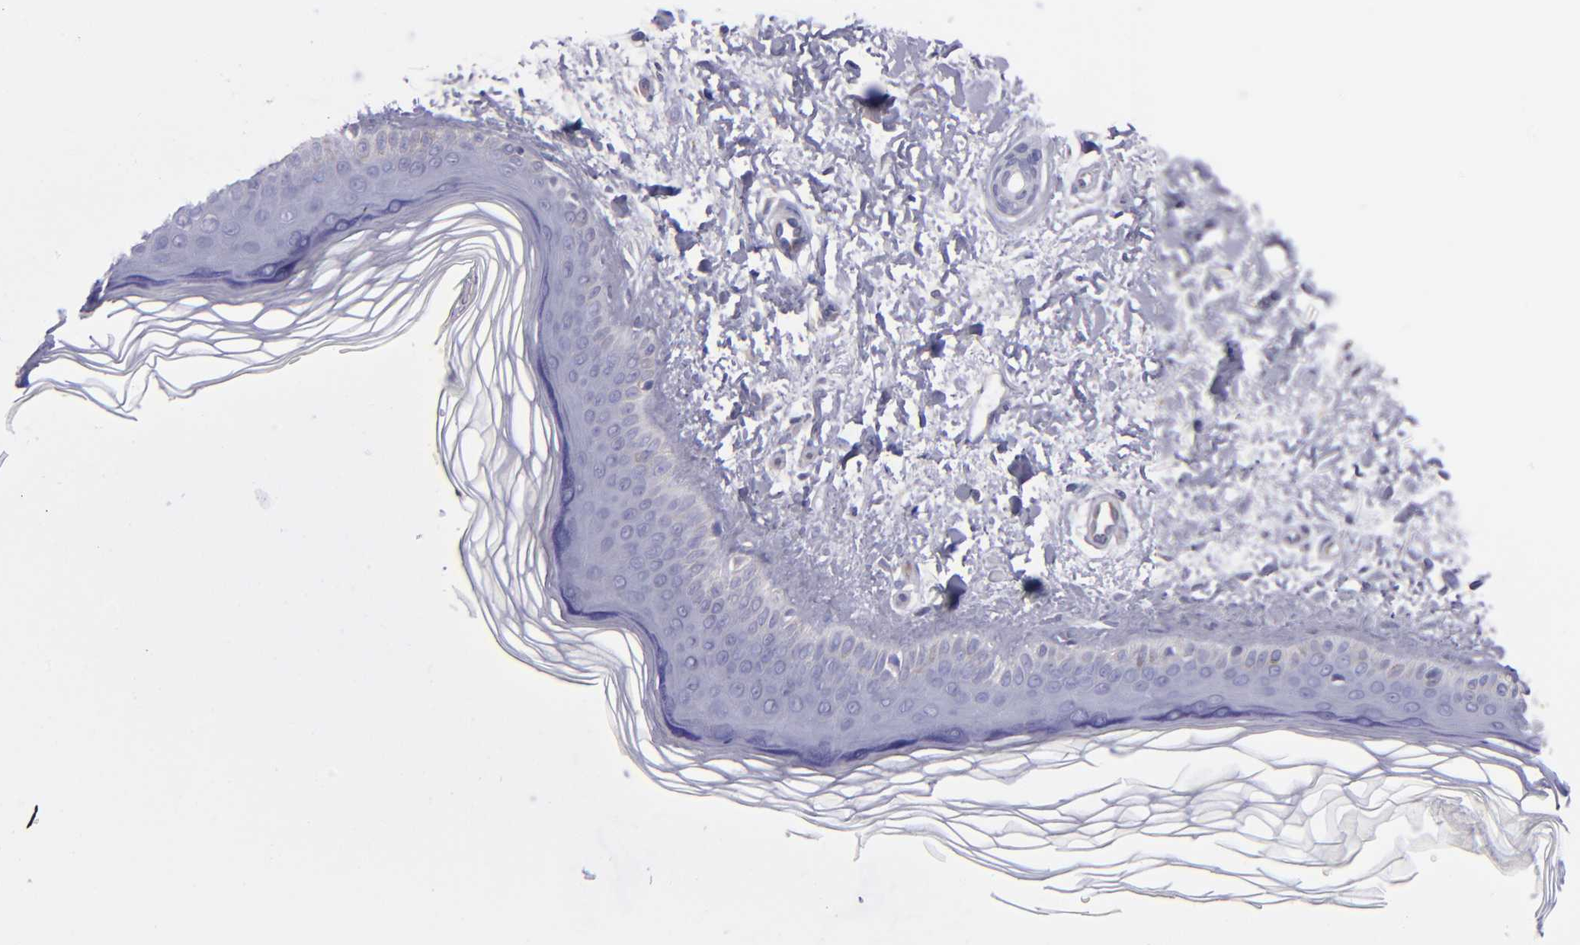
{"staining": {"intensity": "negative", "quantity": "none", "location": "none"}, "tissue": "skin", "cell_type": "Fibroblasts", "image_type": "normal", "snomed": [{"axis": "morphology", "description": "Normal tissue, NOS"}, {"axis": "topography", "description": "Skin"}], "caption": "Immunohistochemistry (IHC) image of unremarkable human skin stained for a protein (brown), which shows no expression in fibroblasts. The staining was performed using DAB to visualize the protein expression in brown, while the nuclei were stained in blue with hematoxylin (Magnification: 20x).", "gene": "TG", "patient": {"sex": "female", "age": 19}}